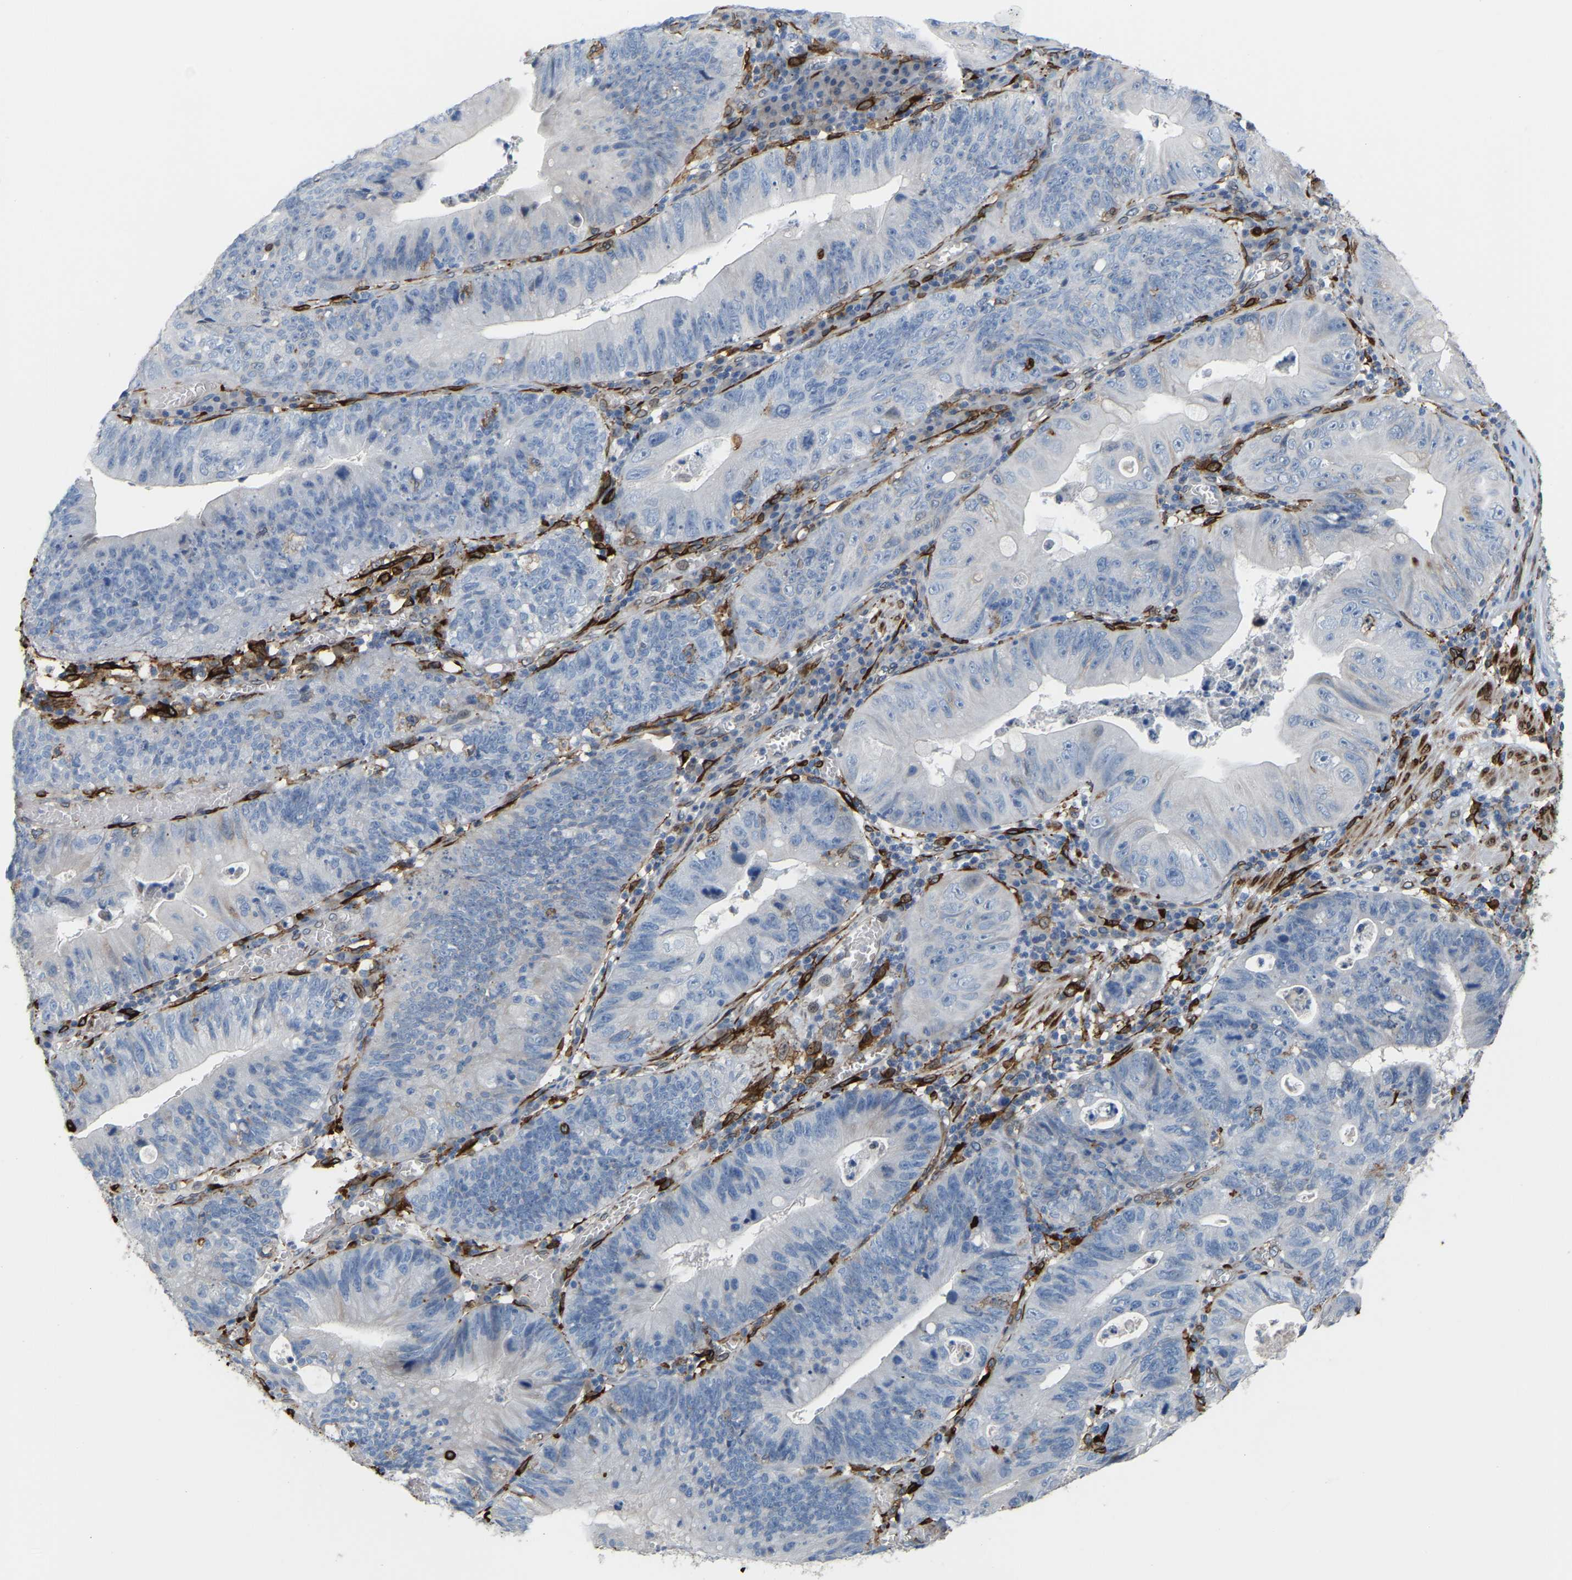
{"staining": {"intensity": "negative", "quantity": "none", "location": "none"}, "tissue": "stomach cancer", "cell_type": "Tumor cells", "image_type": "cancer", "snomed": [{"axis": "morphology", "description": "Adenocarcinoma, NOS"}, {"axis": "topography", "description": "Stomach"}], "caption": "IHC of human stomach adenocarcinoma exhibits no positivity in tumor cells.", "gene": "PTGS1", "patient": {"sex": "male", "age": 59}}